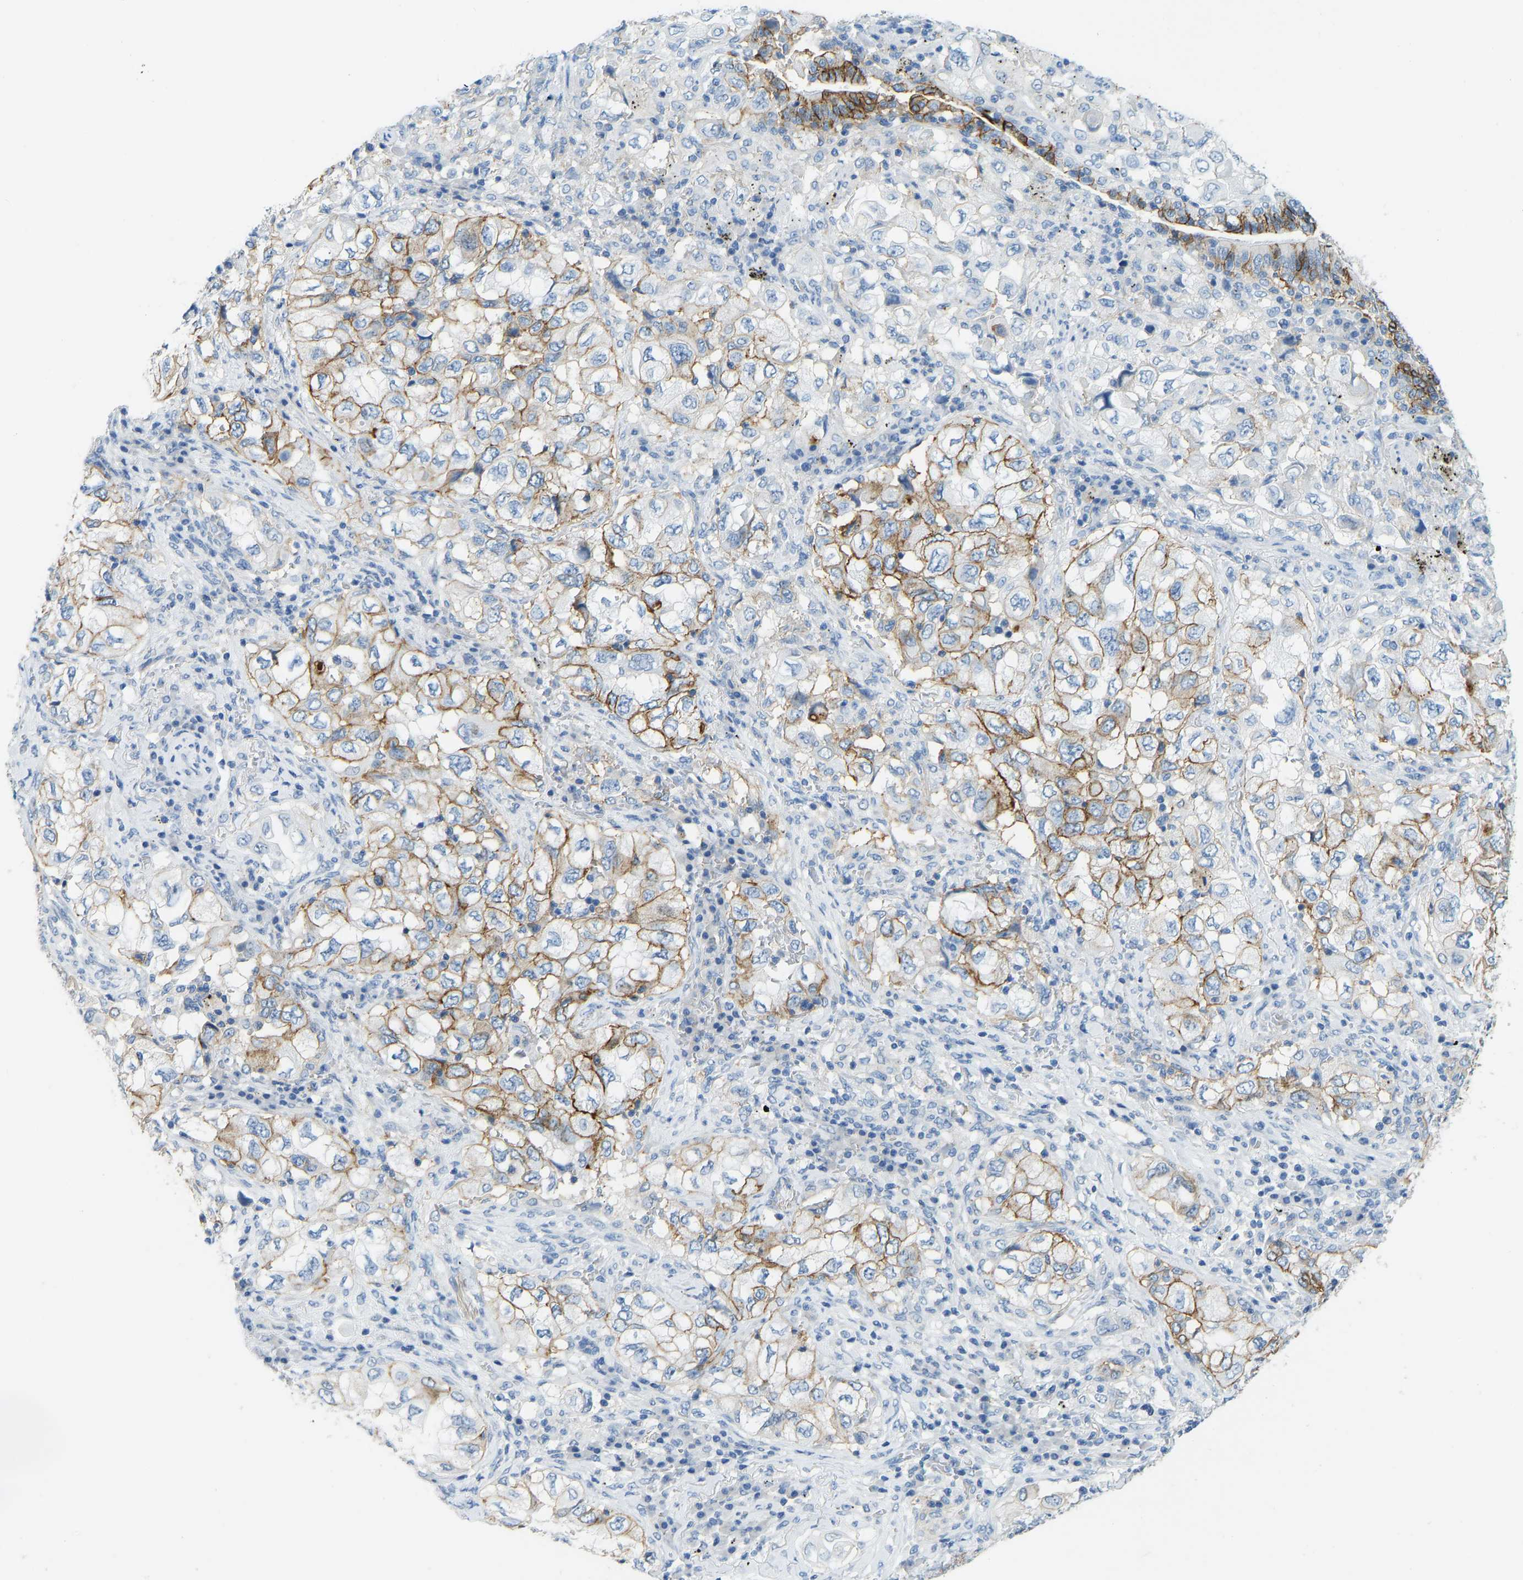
{"staining": {"intensity": "moderate", "quantity": ">75%", "location": "cytoplasmic/membranous"}, "tissue": "lung cancer", "cell_type": "Tumor cells", "image_type": "cancer", "snomed": [{"axis": "morphology", "description": "Adenocarcinoma, NOS"}, {"axis": "topography", "description": "Lung"}], "caption": "Lung adenocarcinoma stained for a protein shows moderate cytoplasmic/membranous positivity in tumor cells.", "gene": "ATP1A1", "patient": {"sex": "male", "age": 64}}